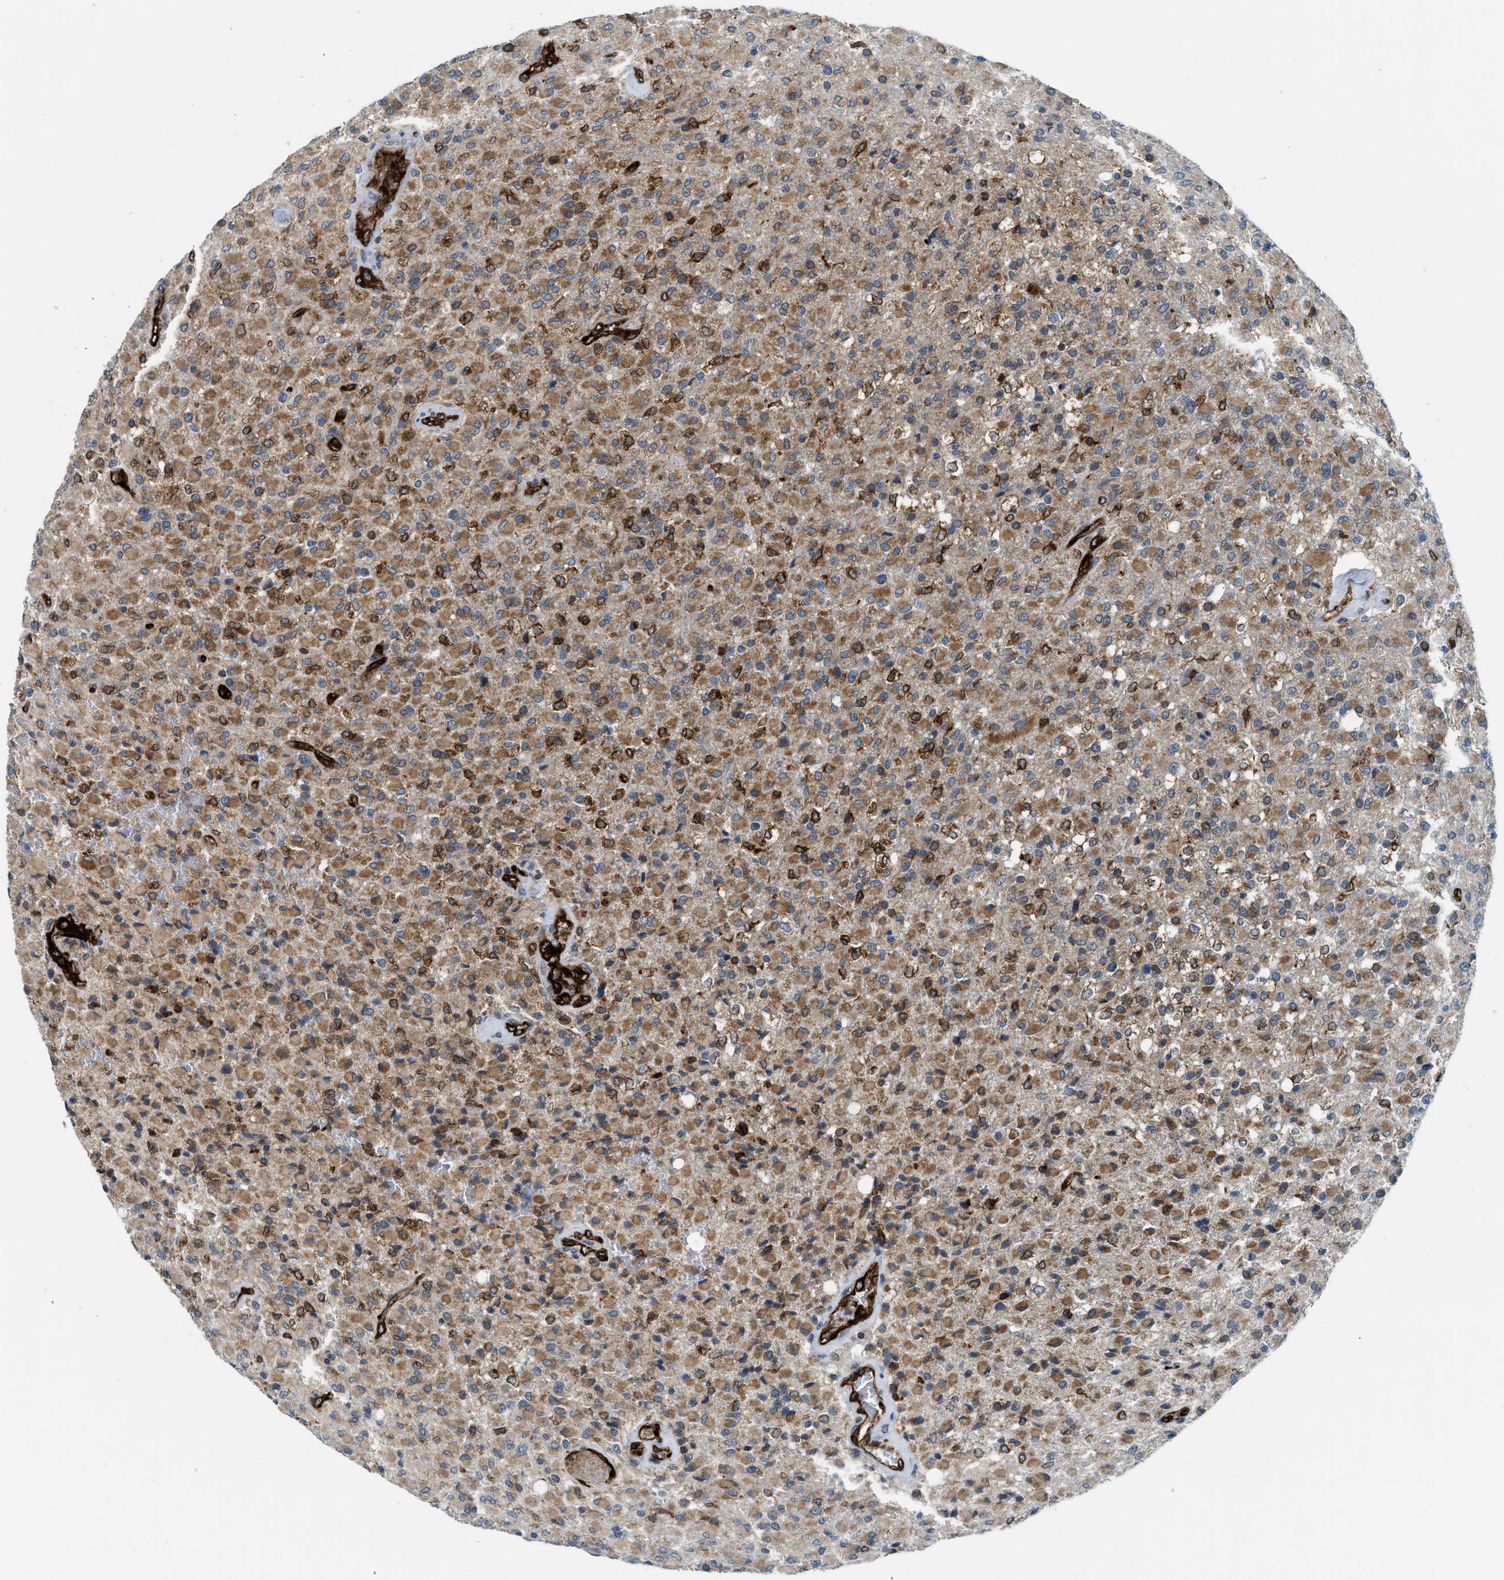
{"staining": {"intensity": "moderate", "quantity": ">75%", "location": "cytoplasmic/membranous"}, "tissue": "glioma", "cell_type": "Tumor cells", "image_type": "cancer", "snomed": [{"axis": "morphology", "description": "Glioma, malignant, High grade"}, {"axis": "topography", "description": "Brain"}], "caption": "The micrograph demonstrates immunohistochemical staining of malignant high-grade glioma. There is moderate cytoplasmic/membranous expression is appreciated in about >75% of tumor cells. The staining was performed using DAB (3,3'-diaminobenzidine) to visualize the protein expression in brown, while the nuclei were stained in blue with hematoxylin (Magnification: 20x).", "gene": "BCAP31", "patient": {"sex": "male", "age": 71}}